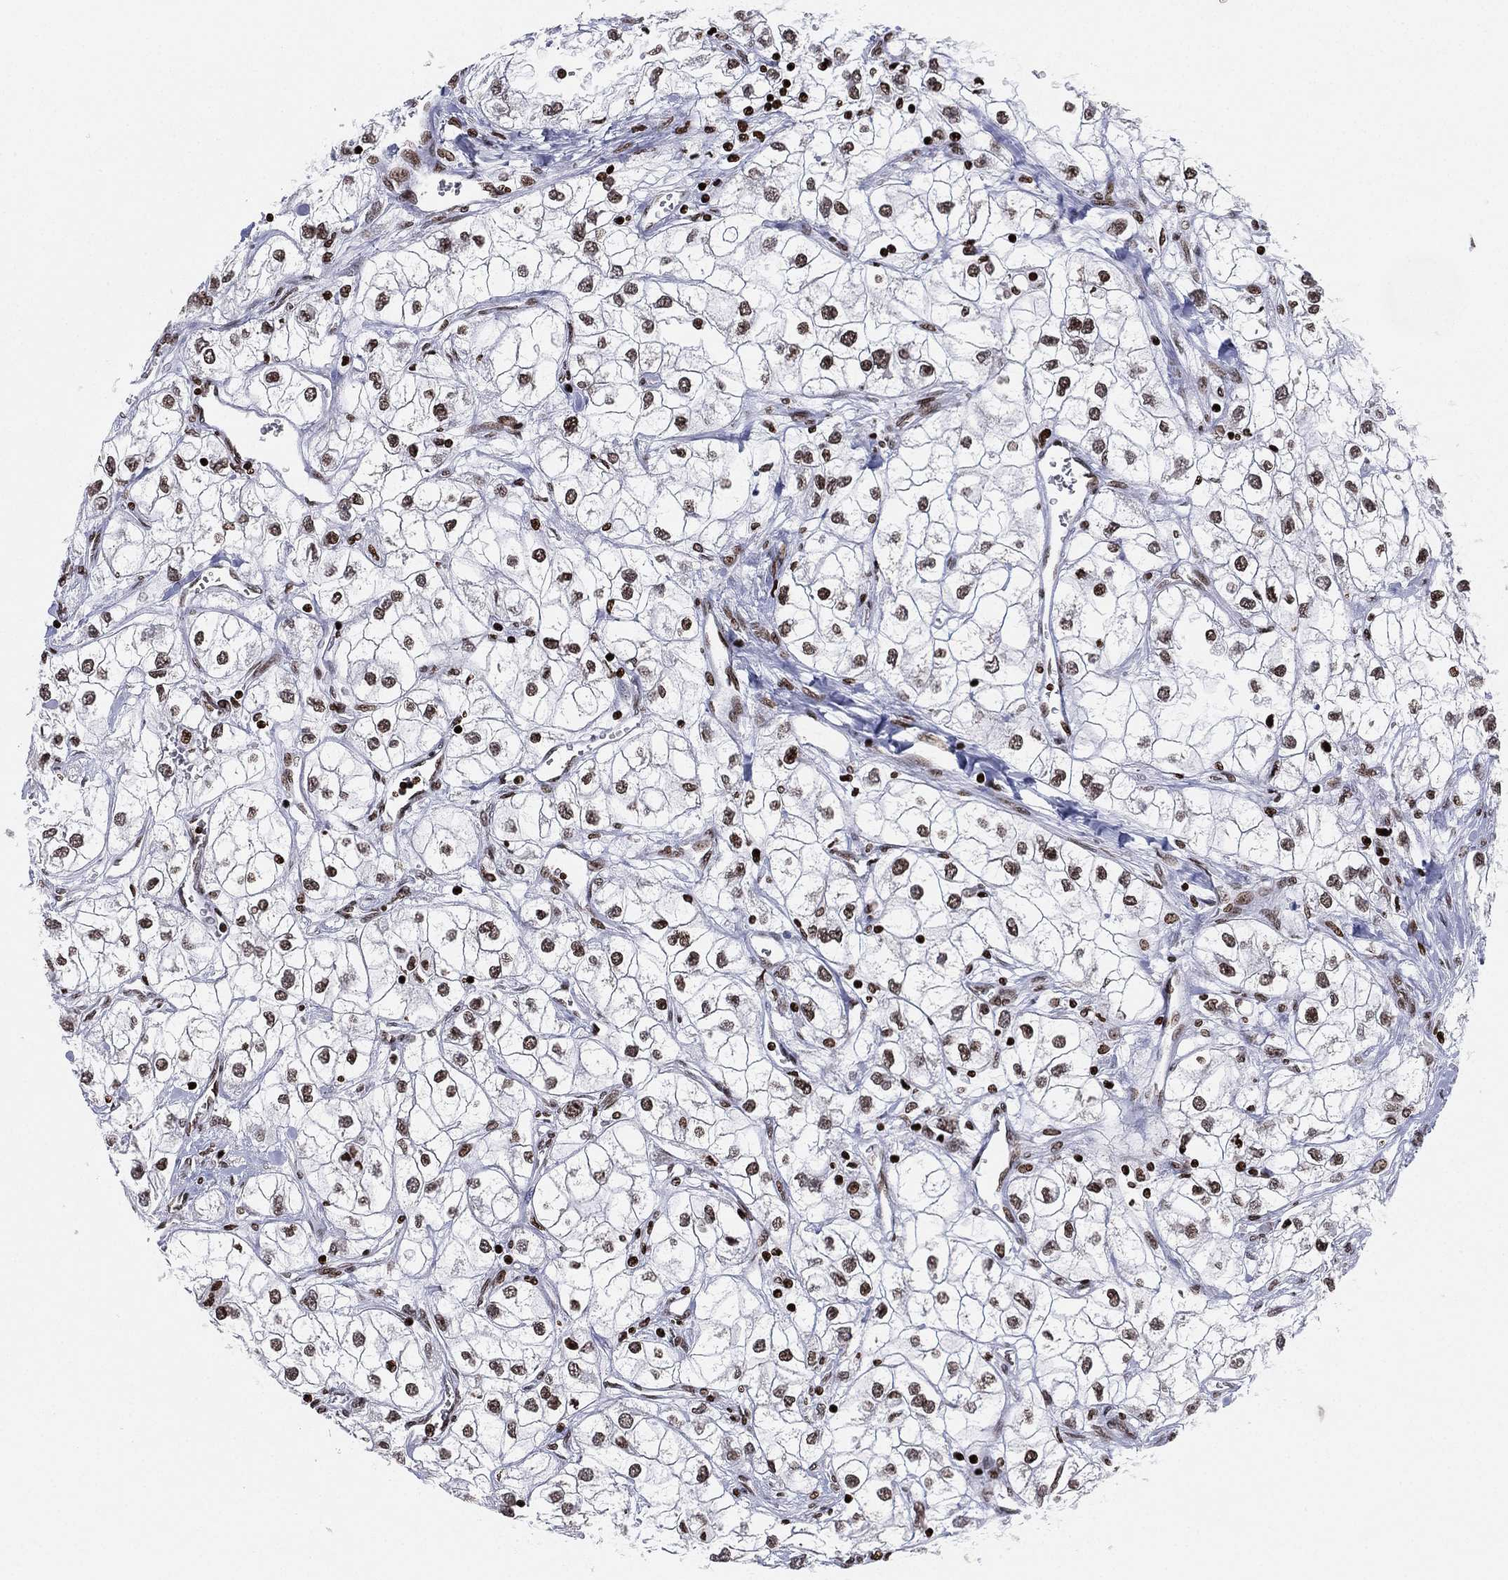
{"staining": {"intensity": "weak", "quantity": "25%-75%", "location": "nuclear"}, "tissue": "renal cancer", "cell_type": "Tumor cells", "image_type": "cancer", "snomed": [{"axis": "morphology", "description": "Adenocarcinoma, NOS"}, {"axis": "topography", "description": "Kidney"}], "caption": "A brown stain labels weak nuclear staining of a protein in renal cancer (adenocarcinoma) tumor cells.", "gene": "MFSD14A", "patient": {"sex": "male", "age": 59}}